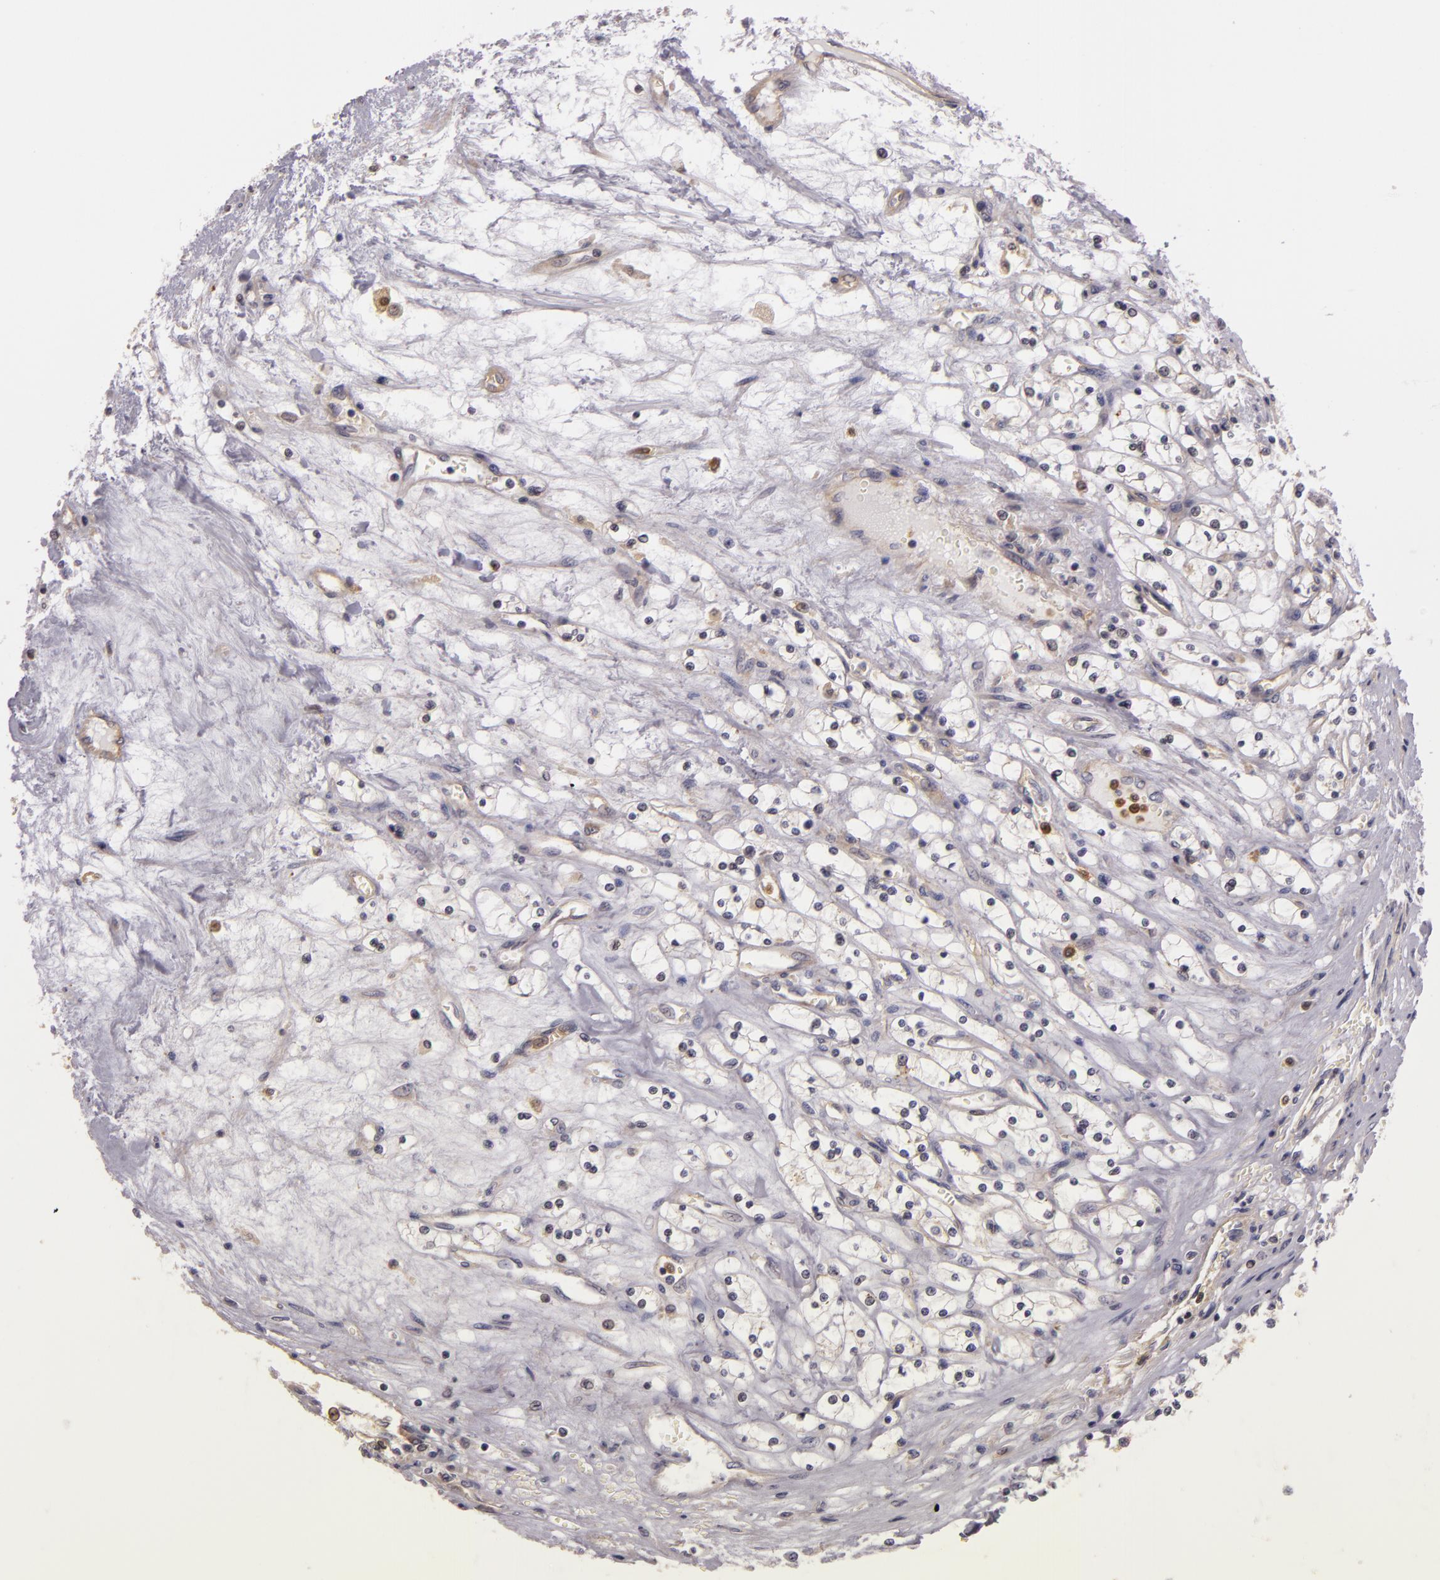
{"staining": {"intensity": "moderate", "quantity": ">75%", "location": "cytoplasmic/membranous"}, "tissue": "renal cancer", "cell_type": "Tumor cells", "image_type": "cancer", "snomed": [{"axis": "morphology", "description": "Adenocarcinoma, NOS"}, {"axis": "topography", "description": "Kidney"}], "caption": "Protein staining reveals moderate cytoplasmic/membranous expression in about >75% of tumor cells in renal cancer (adenocarcinoma).", "gene": "TOM1", "patient": {"sex": "male", "age": 61}}